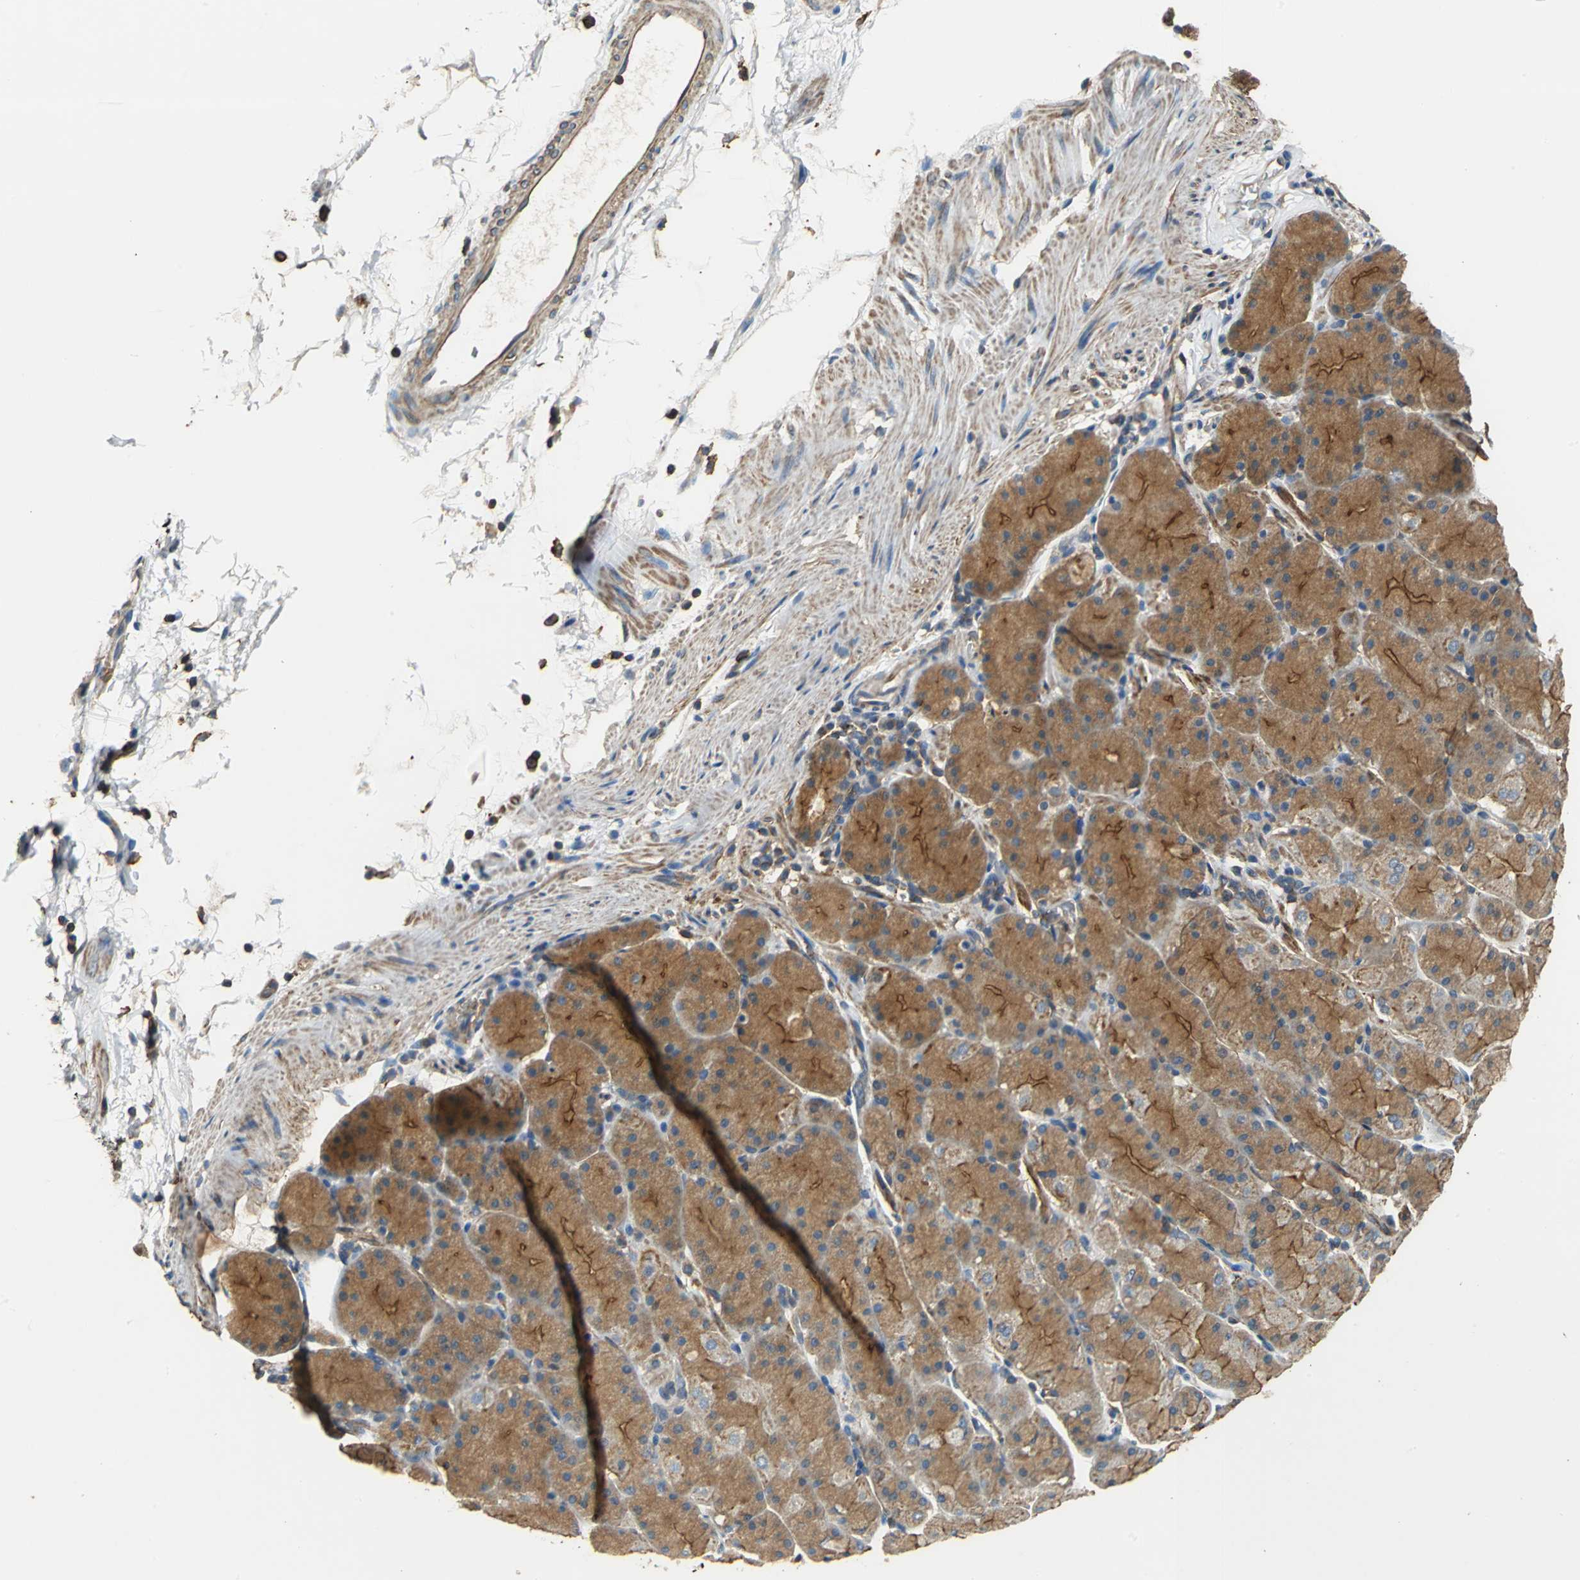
{"staining": {"intensity": "strong", "quantity": ">75%", "location": "cytoplasmic/membranous"}, "tissue": "stomach", "cell_type": "Glandular cells", "image_type": "normal", "snomed": [{"axis": "morphology", "description": "Normal tissue, NOS"}, {"axis": "topography", "description": "Stomach, upper"}, {"axis": "topography", "description": "Stomach"}], "caption": "Stomach stained with DAB IHC demonstrates high levels of strong cytoplasmic/membranous staining in about >75% of glandular cells. The protein of interest is stained brown, and the nuclei are stained in blue (DAB IHC with brightfield microscopy, high magnification).", "gene": "PARVA", "patient": {"sex": "male", "age": 76}}